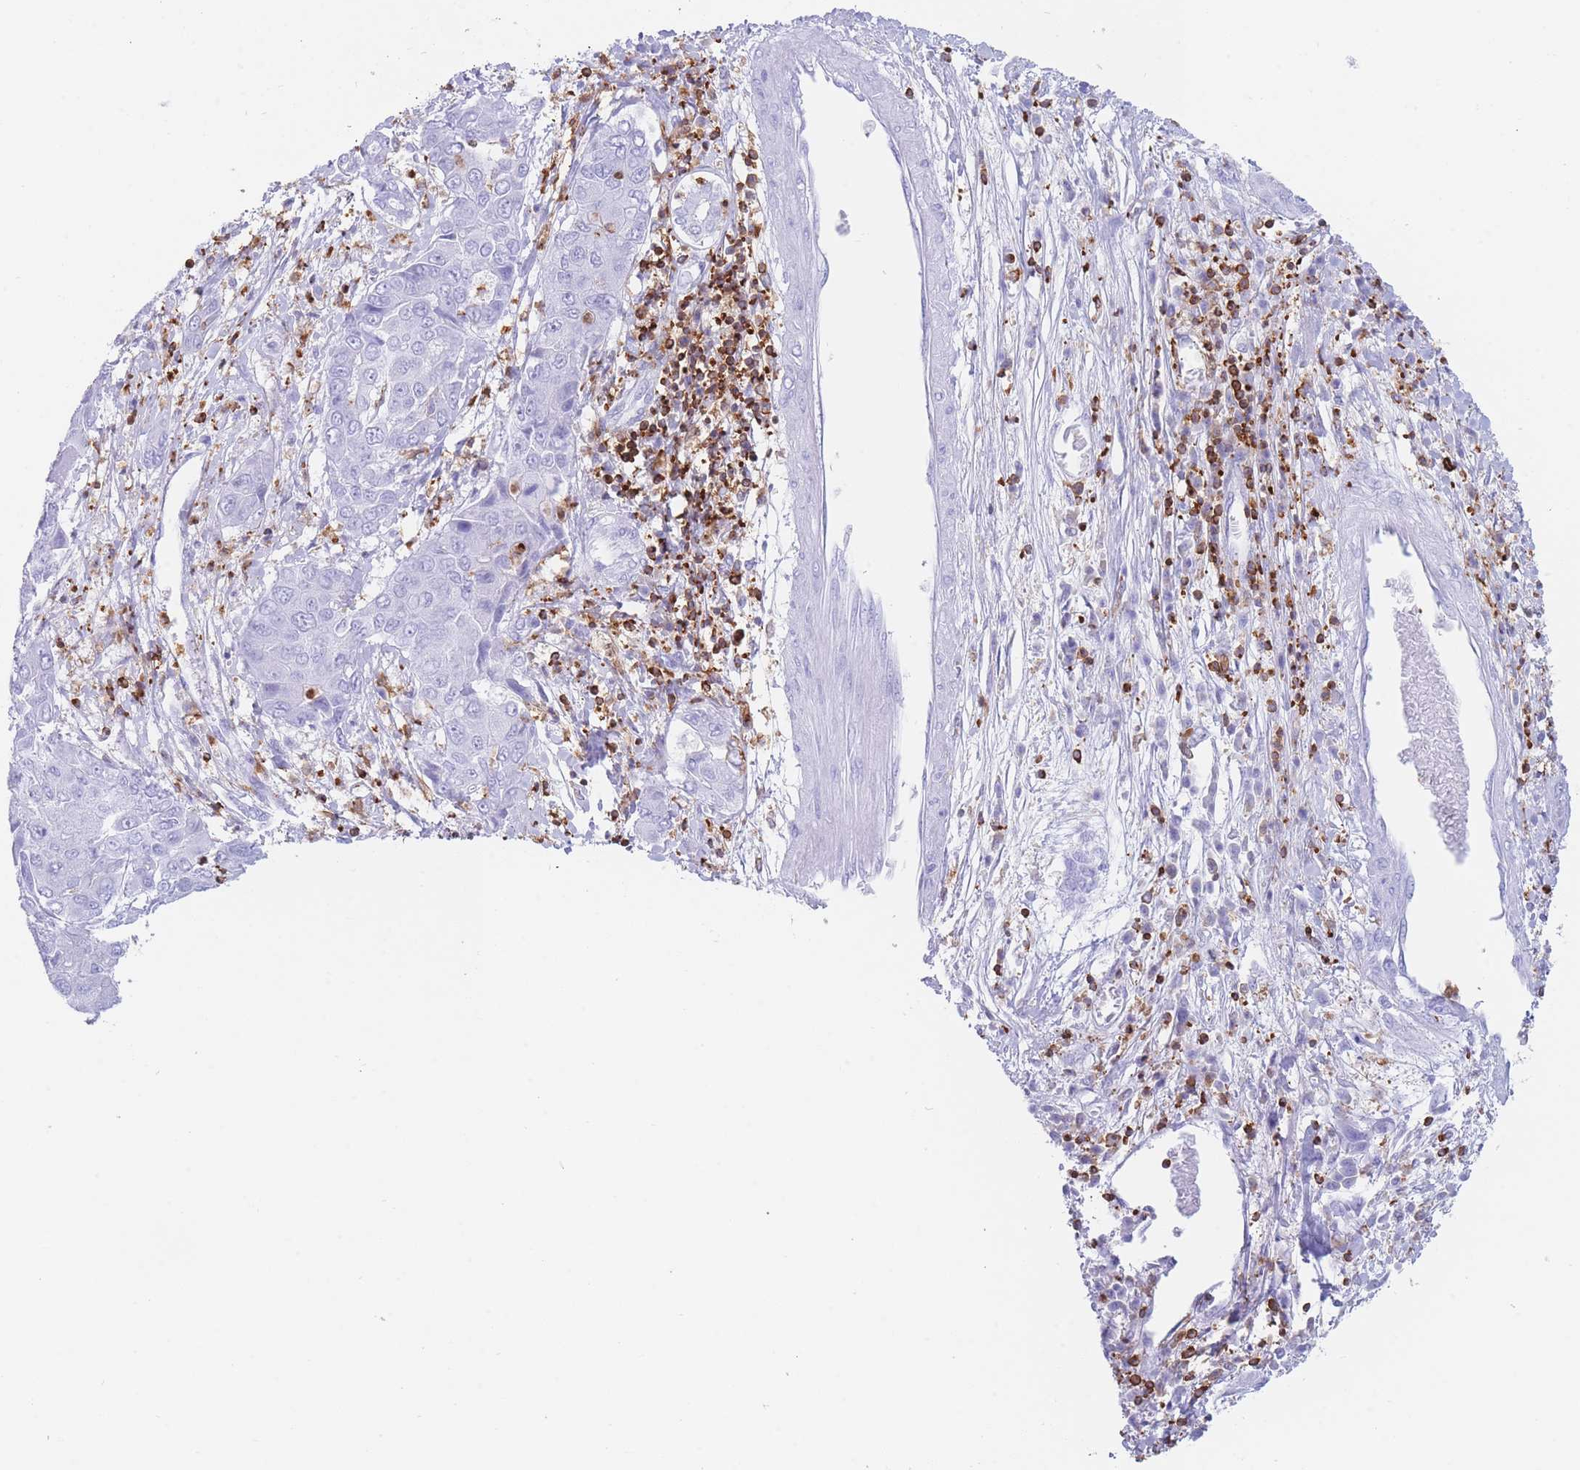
{"staining": {"intensity": "negative", "quantity": "none", "location": "none"}, "tissue": "liver cancer", "cell_type": "Tumor cells", "image_type": "cancer", "snomed": [{"axis": "morphology", "description": "Cholangiocarcinoma"}, {"axis": "topography", "description": "Liver"}], "caption": "A histopathology image of human cholangiocarcinoma (liver) is negative for staining in tumor cells.", "gene": "CORO1A", "patient": {"sex": "male", "age": 67}}